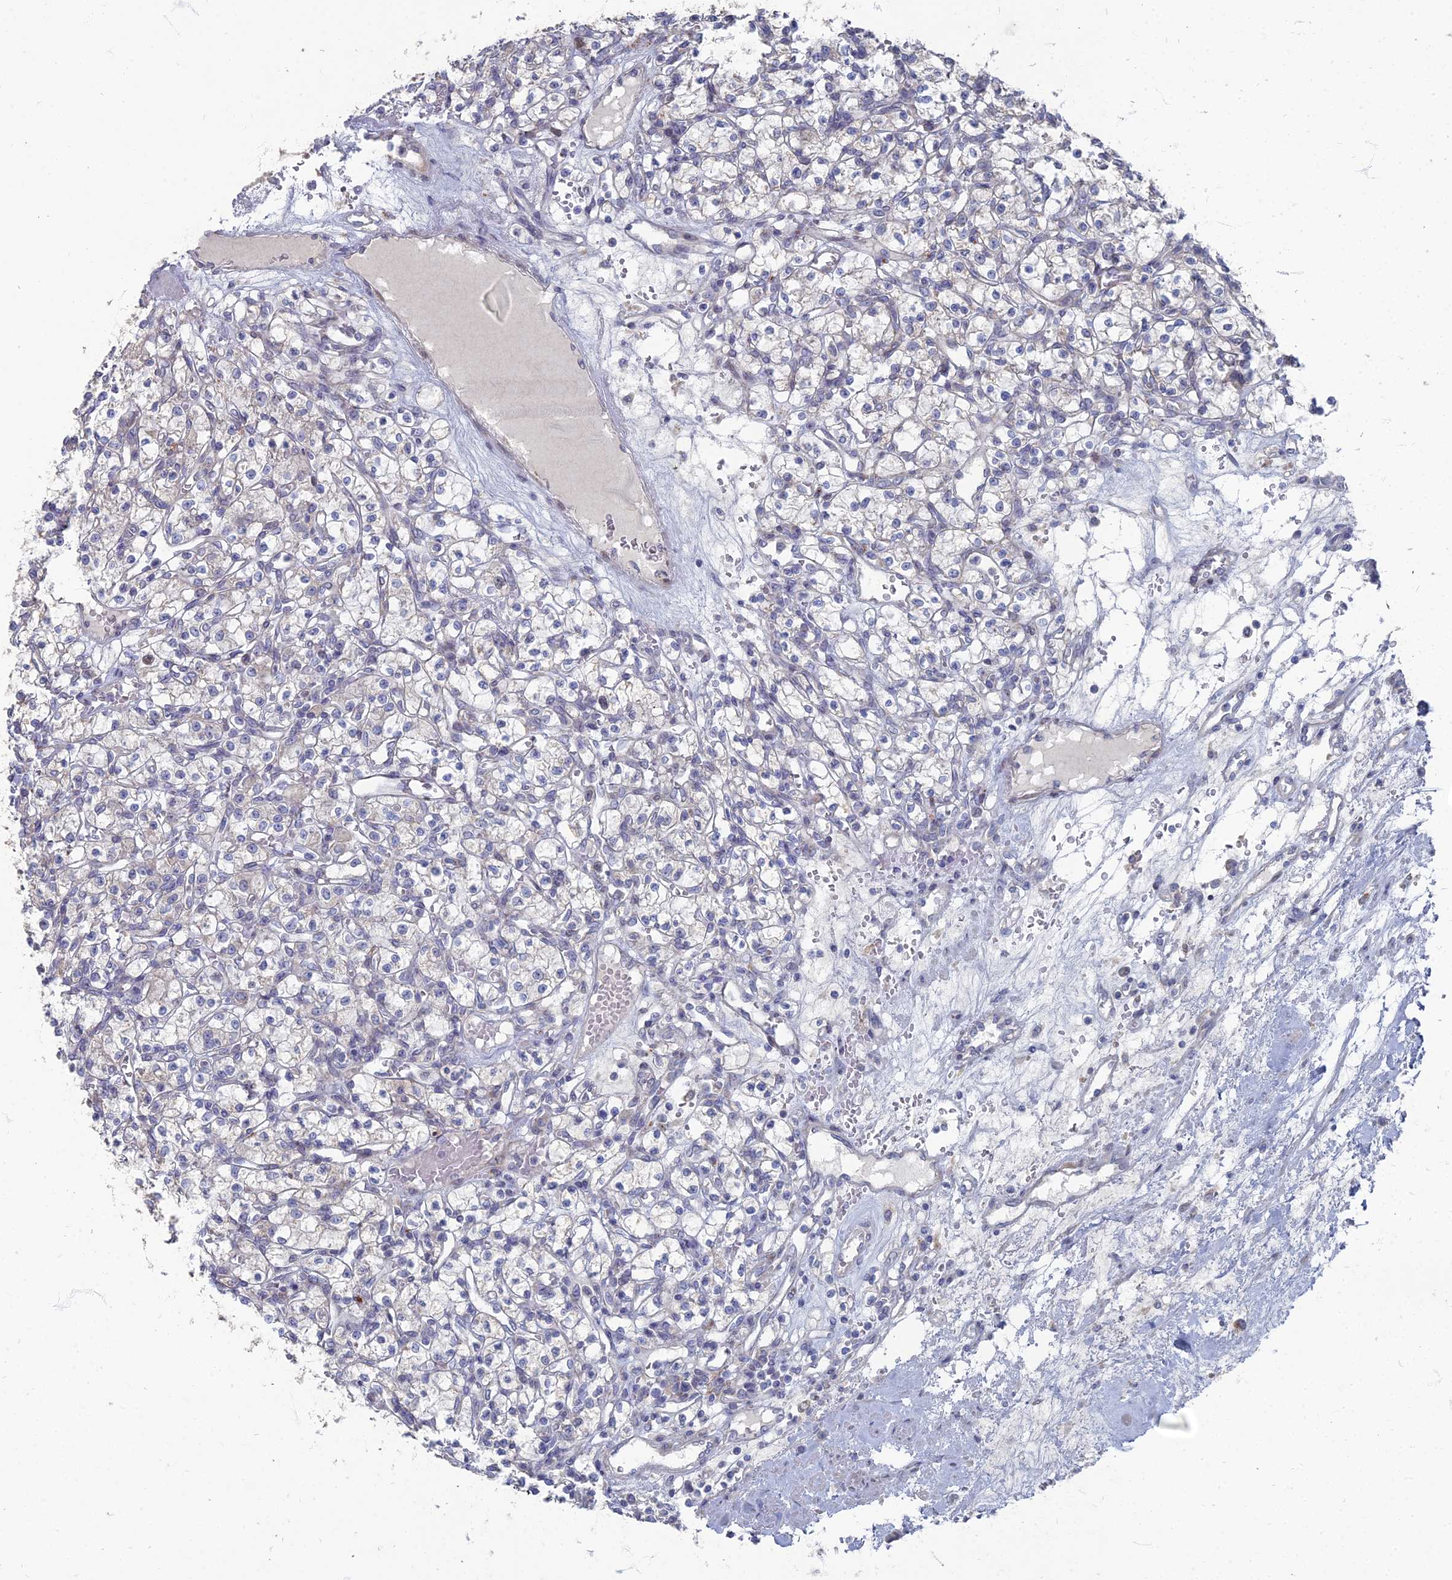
{"staining": {"intensity": "negative", "quantity": "none", "location": "none"}, "tissue": "renal cancer", "cell_type": "Tumor cells", "image_type": "cancer", "snomed": [{"axis": "morphology", "description": "Adenocarcinoma, NOS"}, {"axis": "topography", "description": "Kidney"}], "caption": "High power microscopy photomicrograph of an immunohistochemistry photomicrograph of renal cancer, revealing no significant expression in tumor cells.", "gene": "TMEM128", "patient": {"sex": "female", "age": 59}}